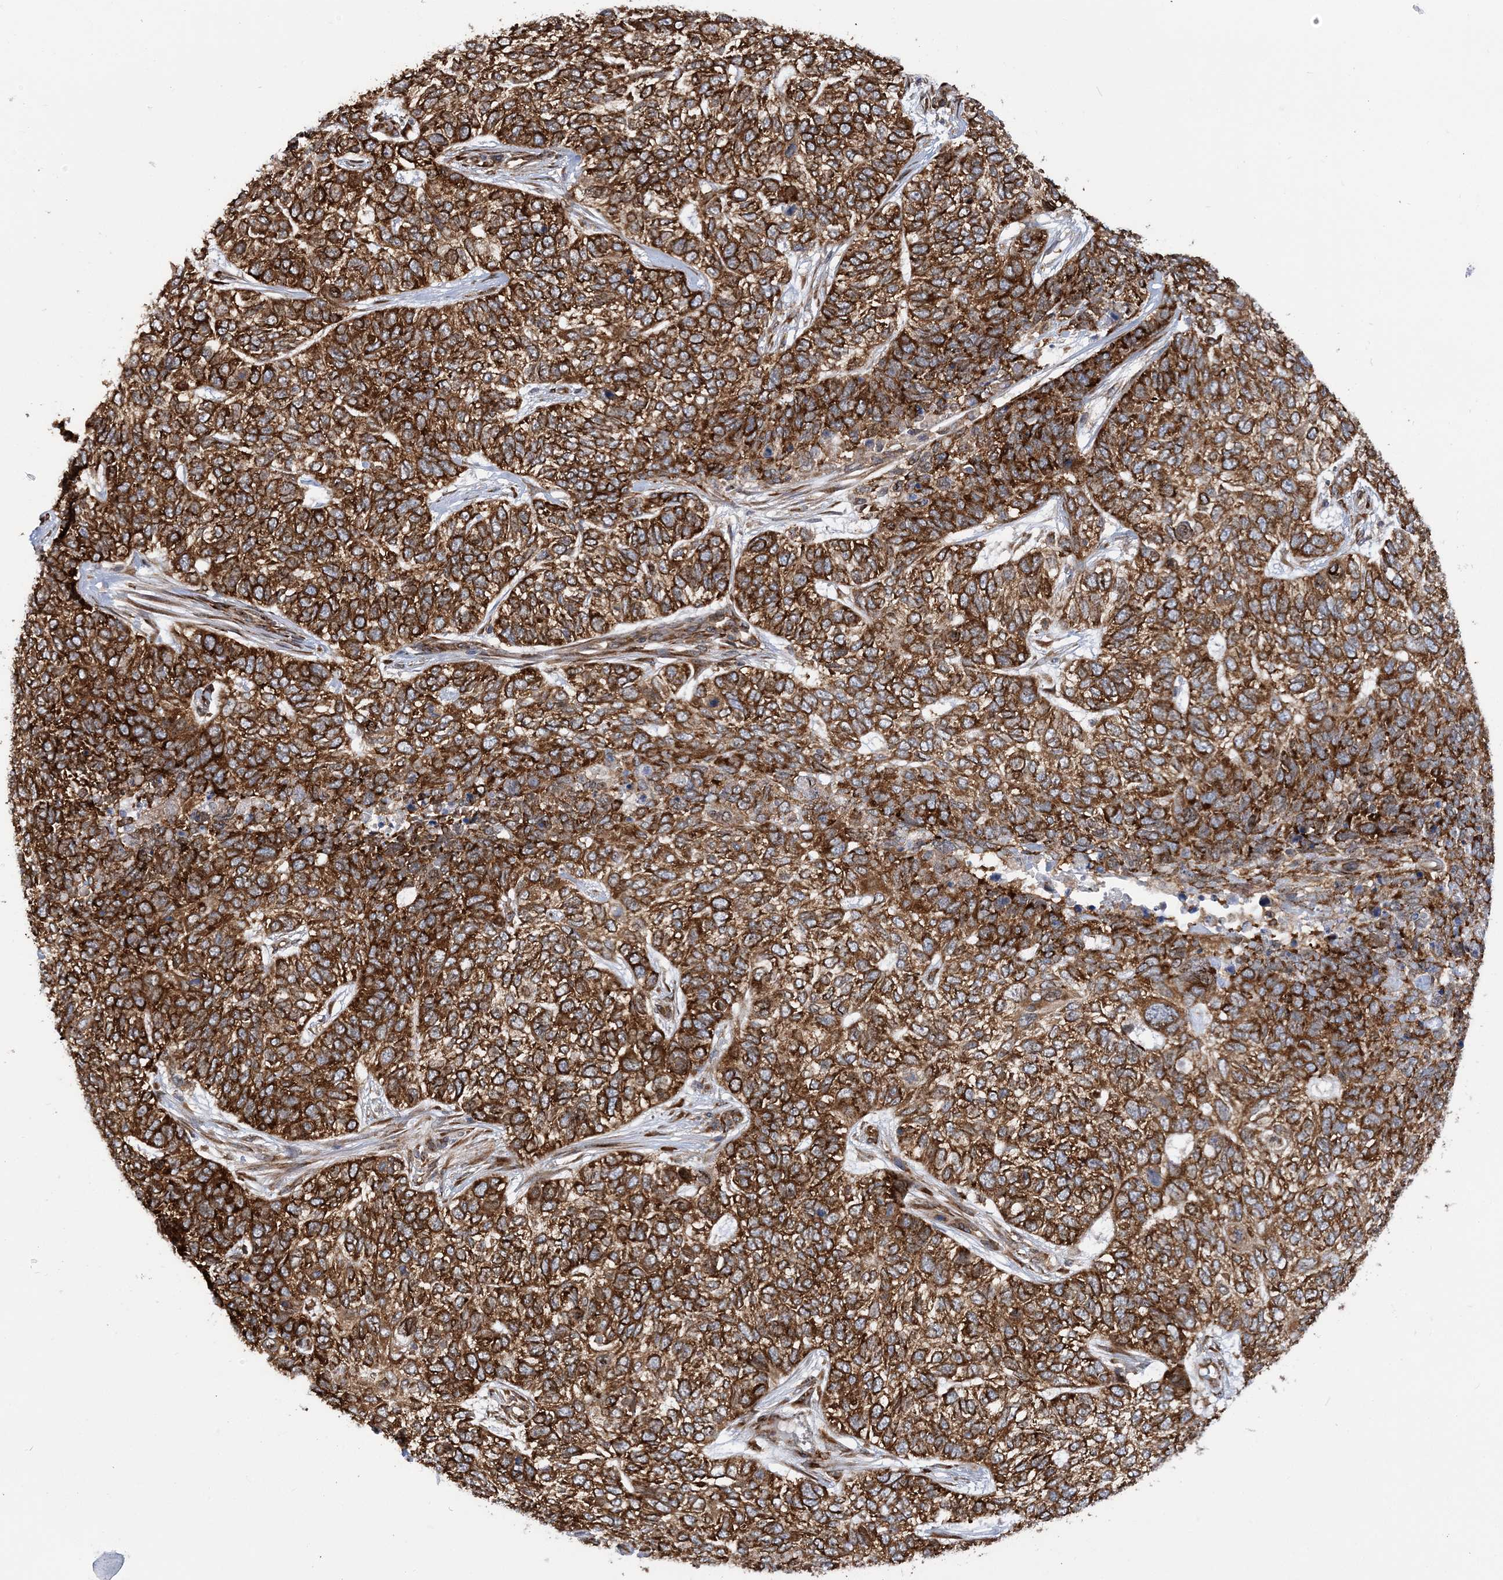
{"staining": {"intensity": "strong", "quantity": ">75%", "location": "cytoplasmic/membranous"}, "tissue": "skin cancer", "cell_type": "Tumor cells", "image_type": "cancer", "snomed": [{"axis": "morphology", "description": "Basal cell carcinoma"}, {"axis": "topography", "description": "Skin"}], "caption": "IHC of skin basal cell carcinoma reveals high levels of strong cytoplasmic/membranous positivity in approximately >75% of tumor cells.", "gene": "PHF1", "patient": {"sex": "female", "age": 65}}